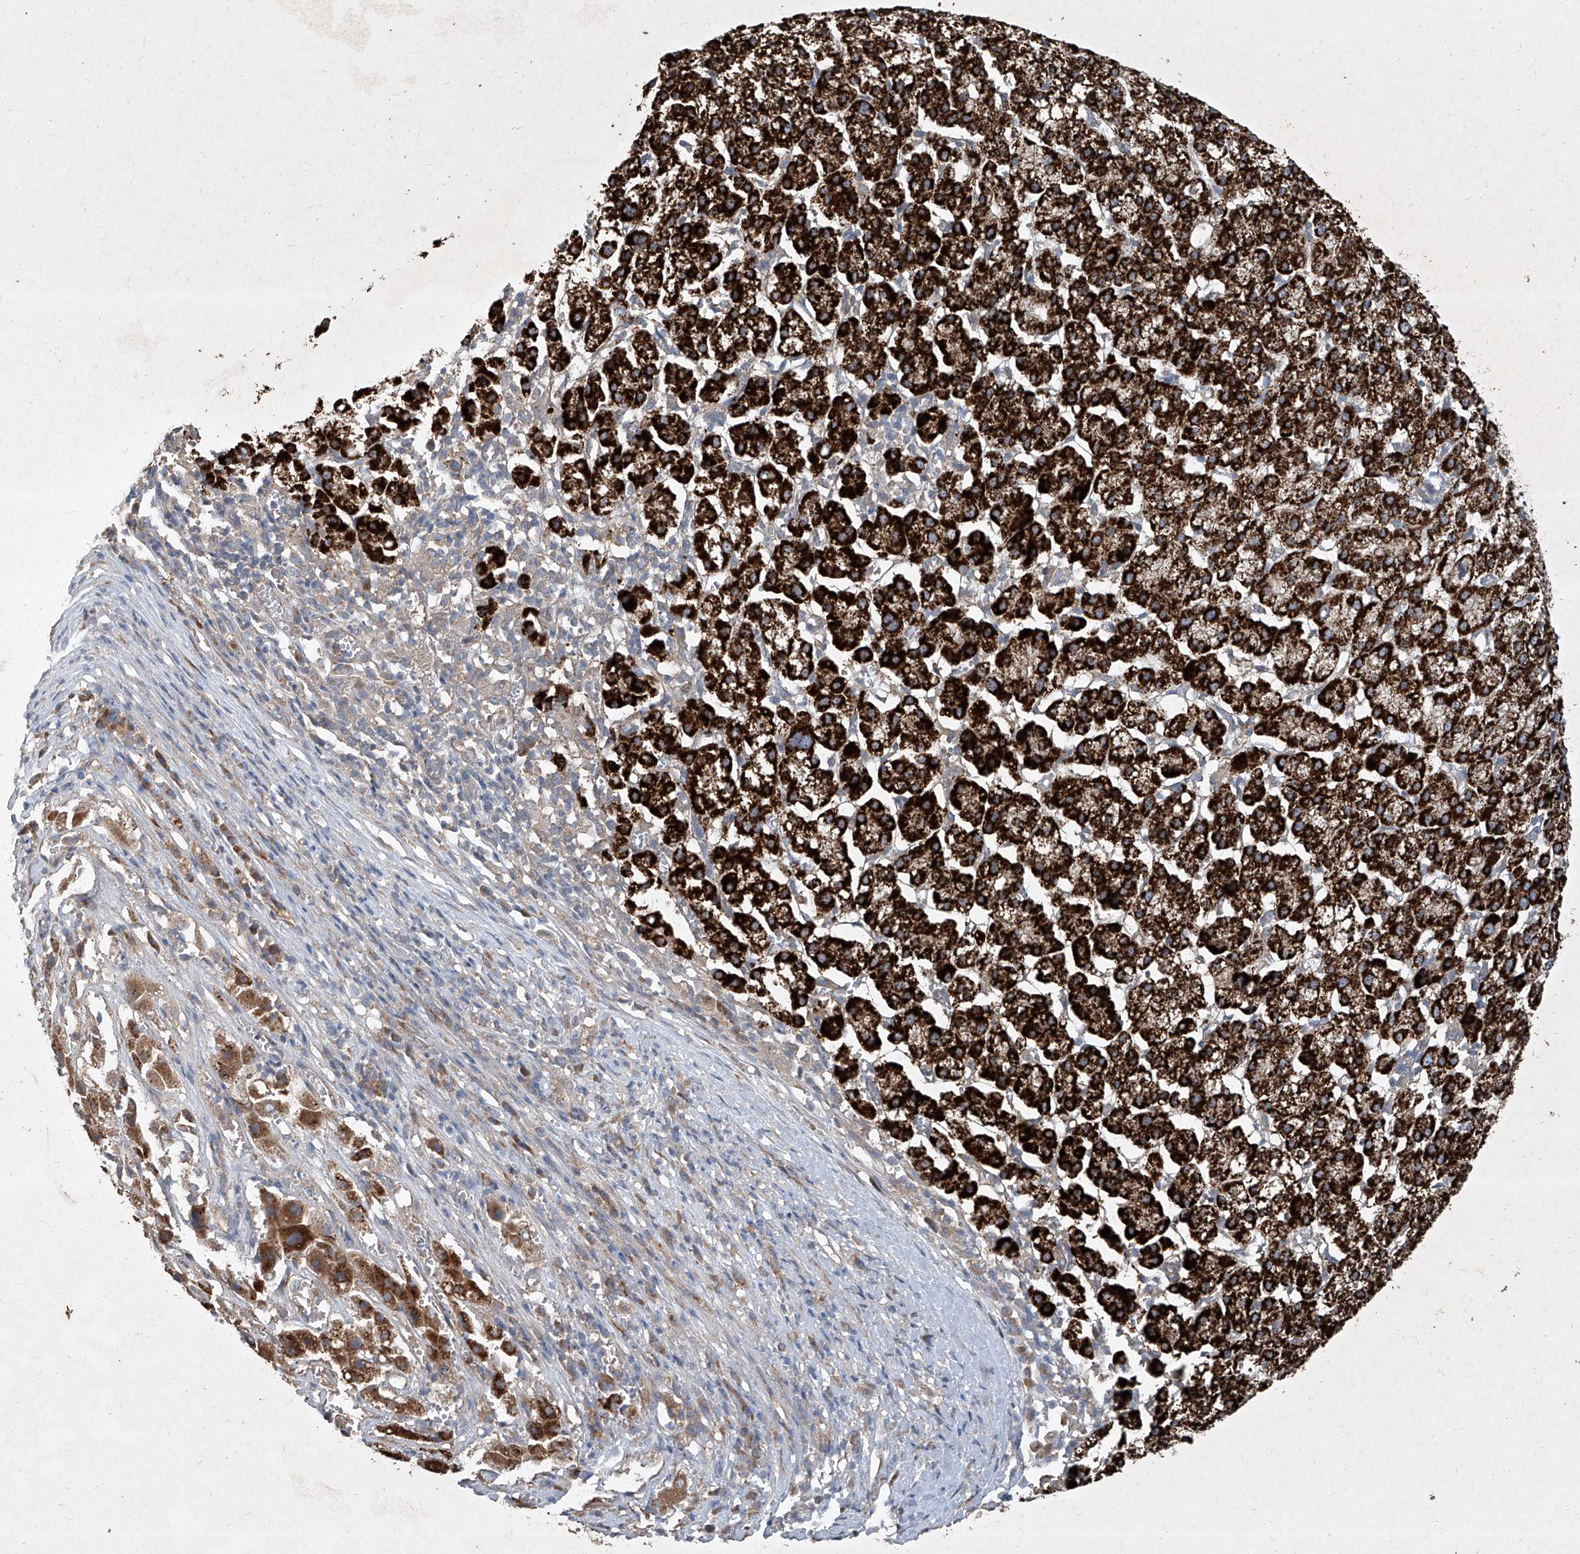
{"staining": {"intensity": "strong", "quantity": ">75%", "location": "cytoplasmic/membranous"}, "tissue": "liver cancer", "cell_type": "Tumor cells", "image_type": "cancer", "snomed": [{"axis": "morphology", "description": "Carcinoma, Hepatocellular, NOS"}, {"axis": "topography", "description": "Liver"}], "caption": "Immunohistochemistry (IHC) of liver cancer shows high levels of strong cytoplasmic/membranous positivity in about >75% of tumor cells.", "gene": "CCN1", "patient": {"sex": "female", "age": 58}}